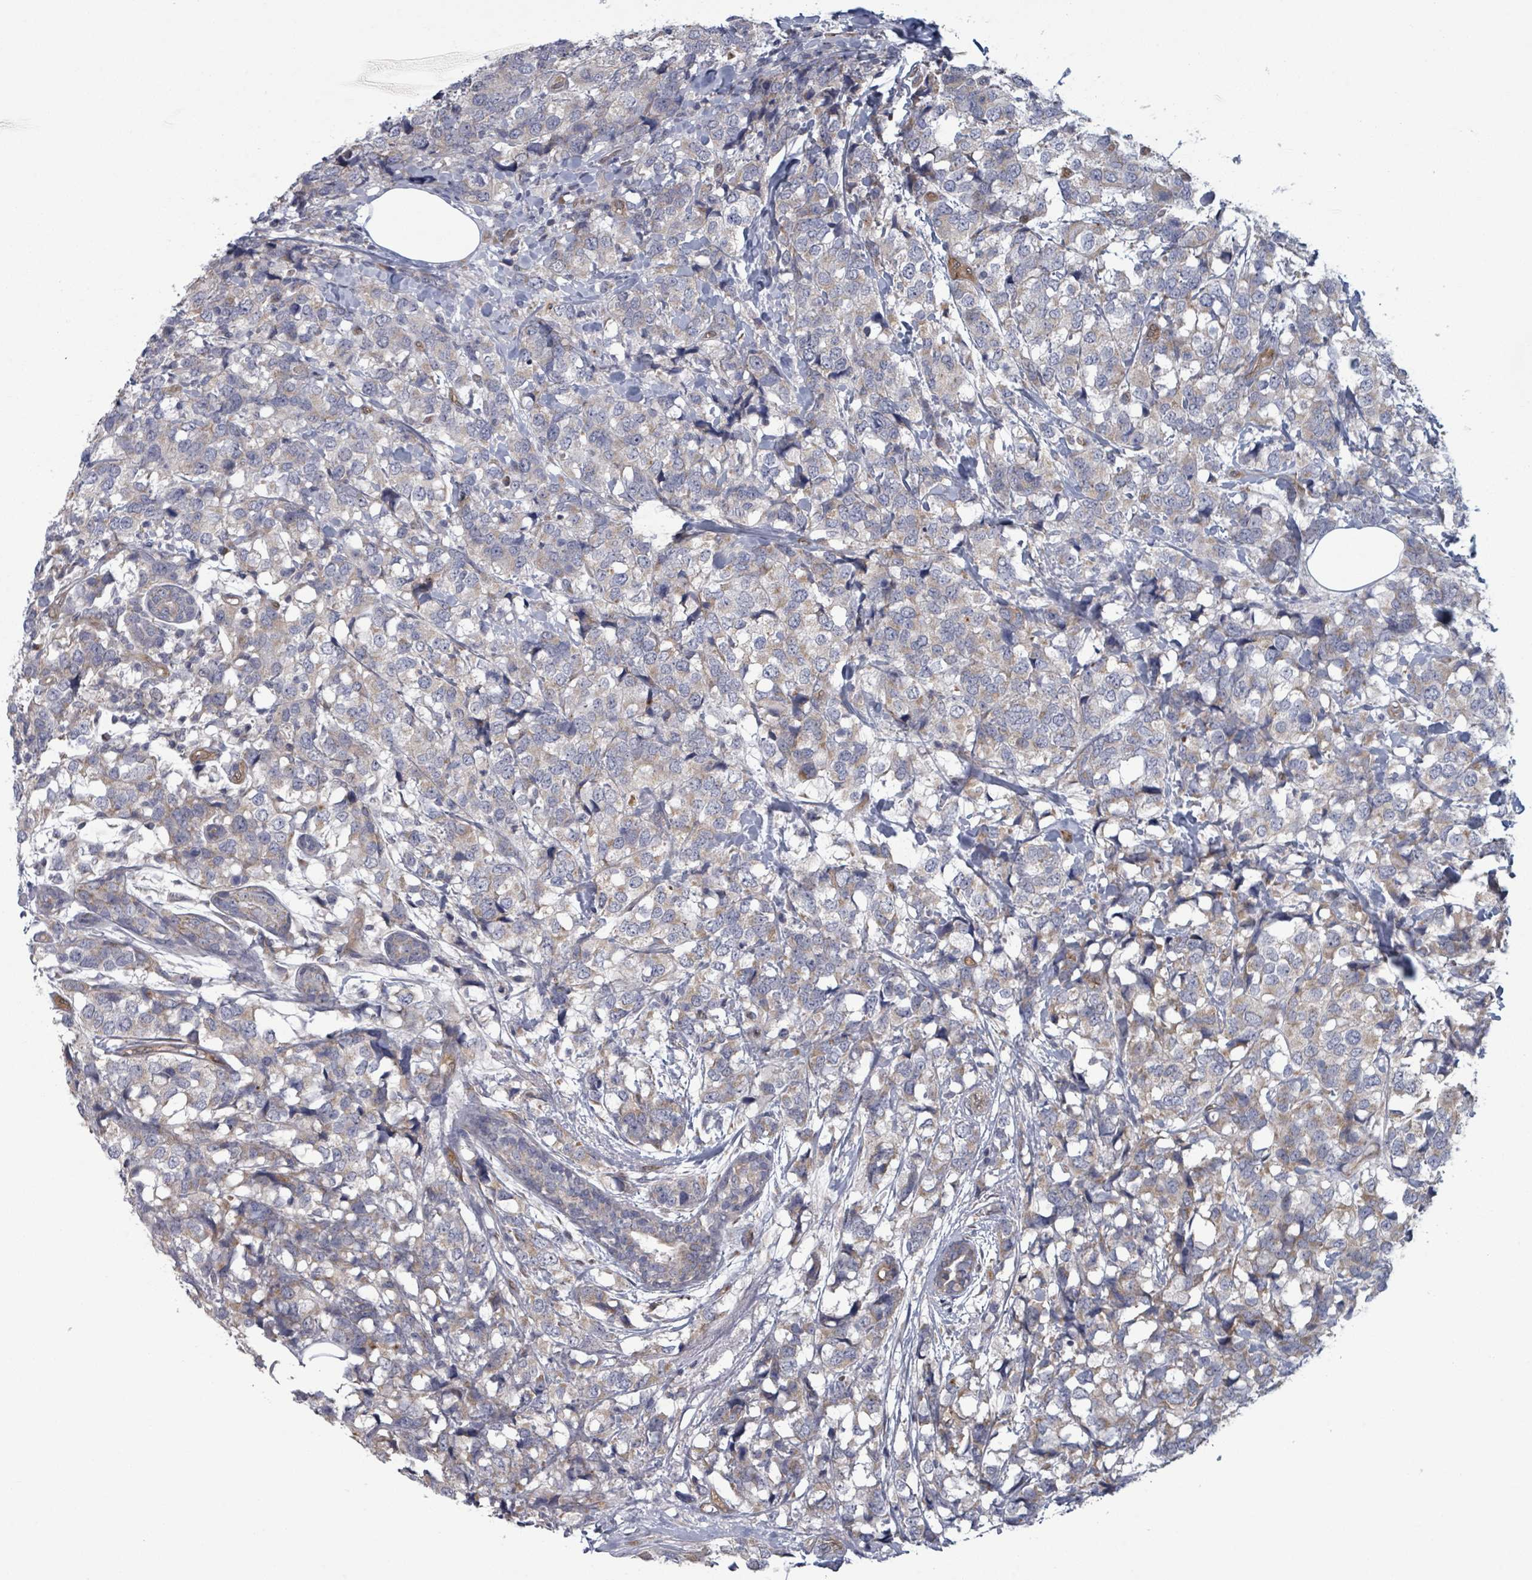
{"staining": {"intensity": "weak", "quantity": "<25%", "location": "cytoplasmic/membranous"}, "tissue": "breast cancer", "cell_type": "Tumor cells", "image_type": "cancer", "snomed": [{"axis": "morphology", "description": "Lobular carcinoma"}, {"axis": "topography", "description": "Breast"}], "caption": "An IHC histopathology image of lobular carcinoma (breast) is shown. There is no staining in tumor cells of lobular carcinoma (breast).", "gene": "FKBP1A", "patient": {"sex": "female", "age": 59}}